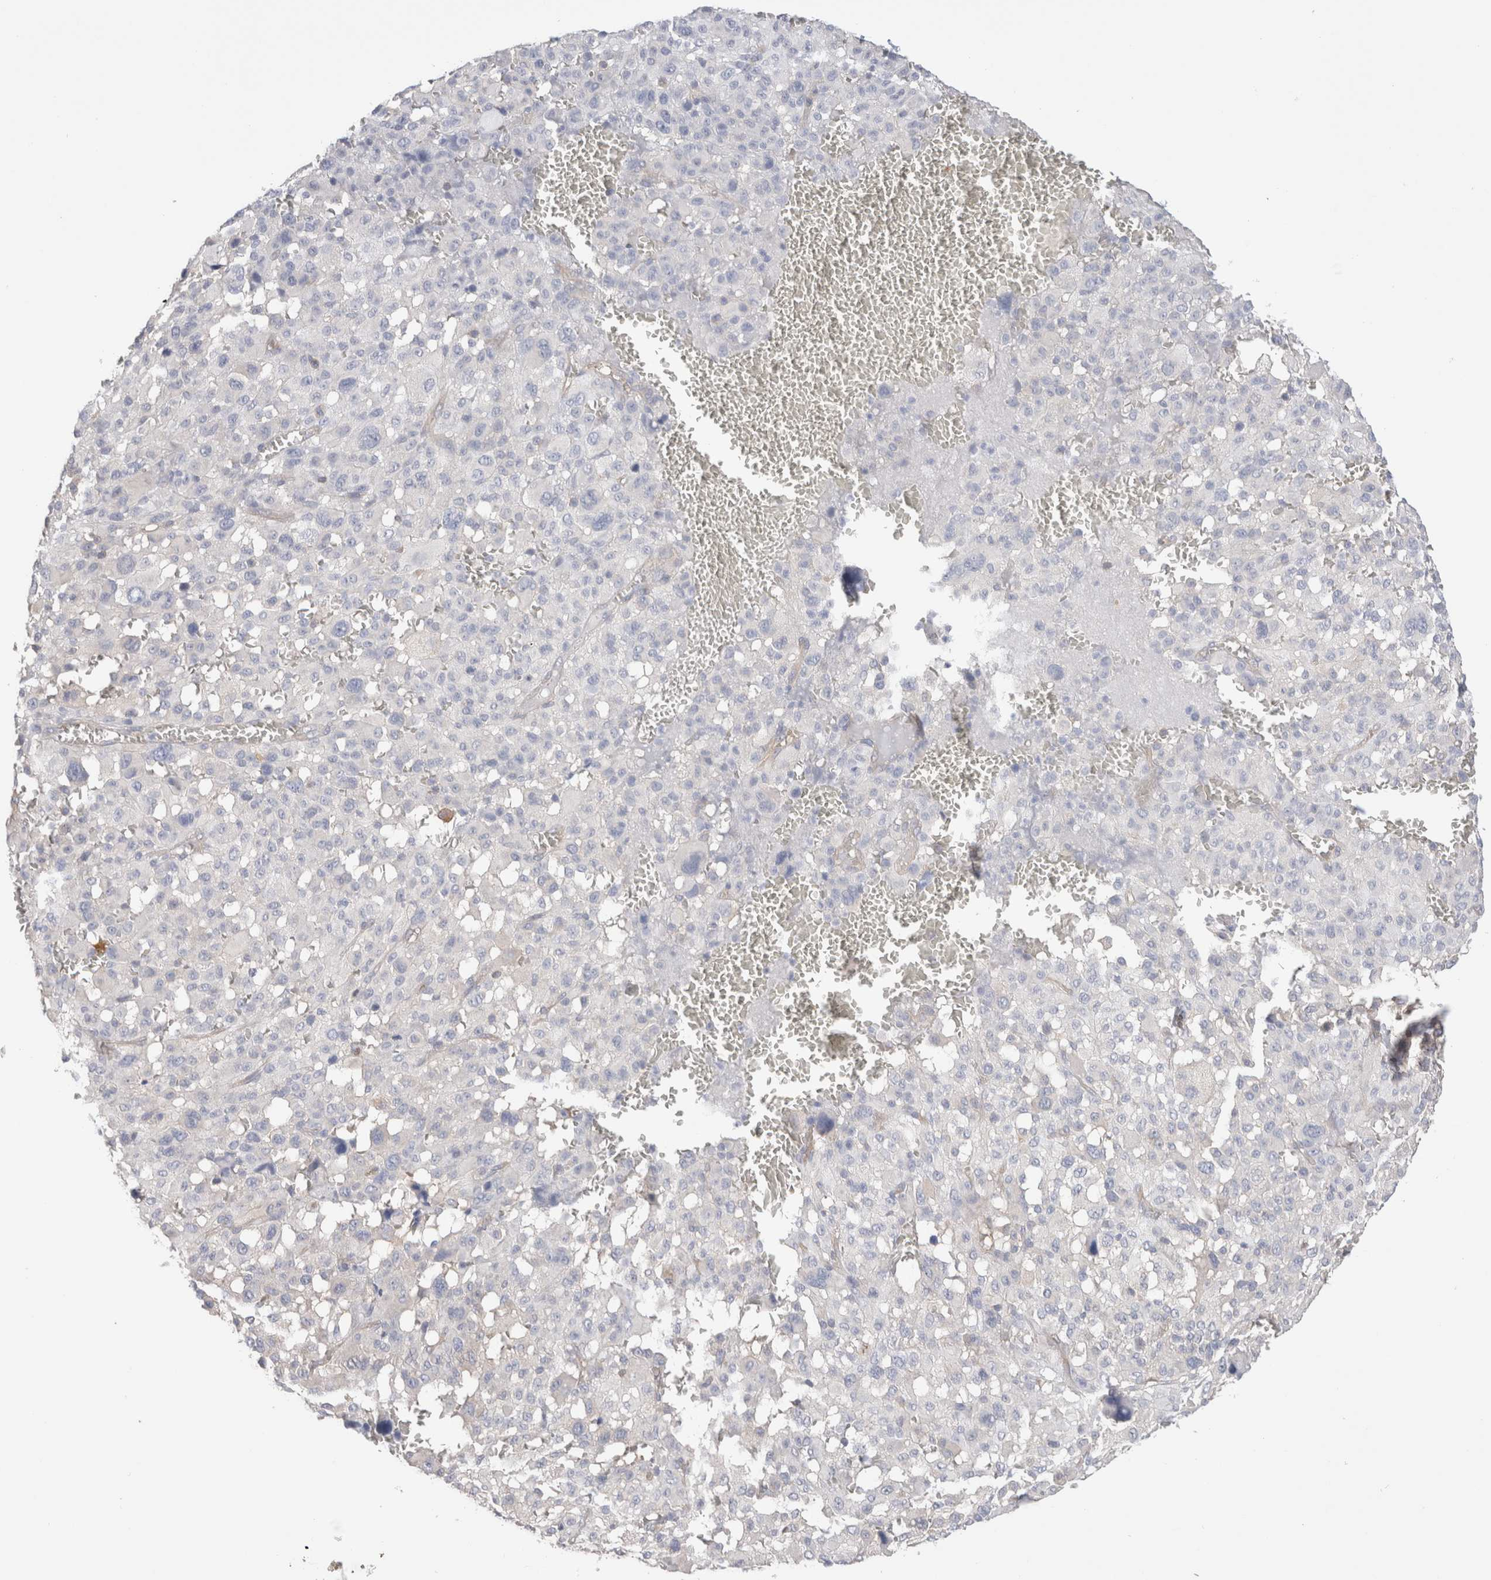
{"staining": {"intensity": "negative", "quantity": "none", "location": "none"}, "tissue": "melanoma", "cell_type": "Tumor cells", "image_type": "cancer", "snomed": [{"axis": "morphology", "description": "Malignant melanoma, Metastatic site"}, {"axis": "topography", "description": "Skin"}], "caption": "The micrograph shows no significant positivity in tumor cells of malignant melanoma (metastatic site). The staining was performed using DAB (3,3'-diaminobenzidine) to visualize the protein expression in brown, while the nuclei were stained in blue with hematoxylin (Magnification: 20x).", "gene": "CAPN2", "patient": {"sex": "female", "age": 74}}